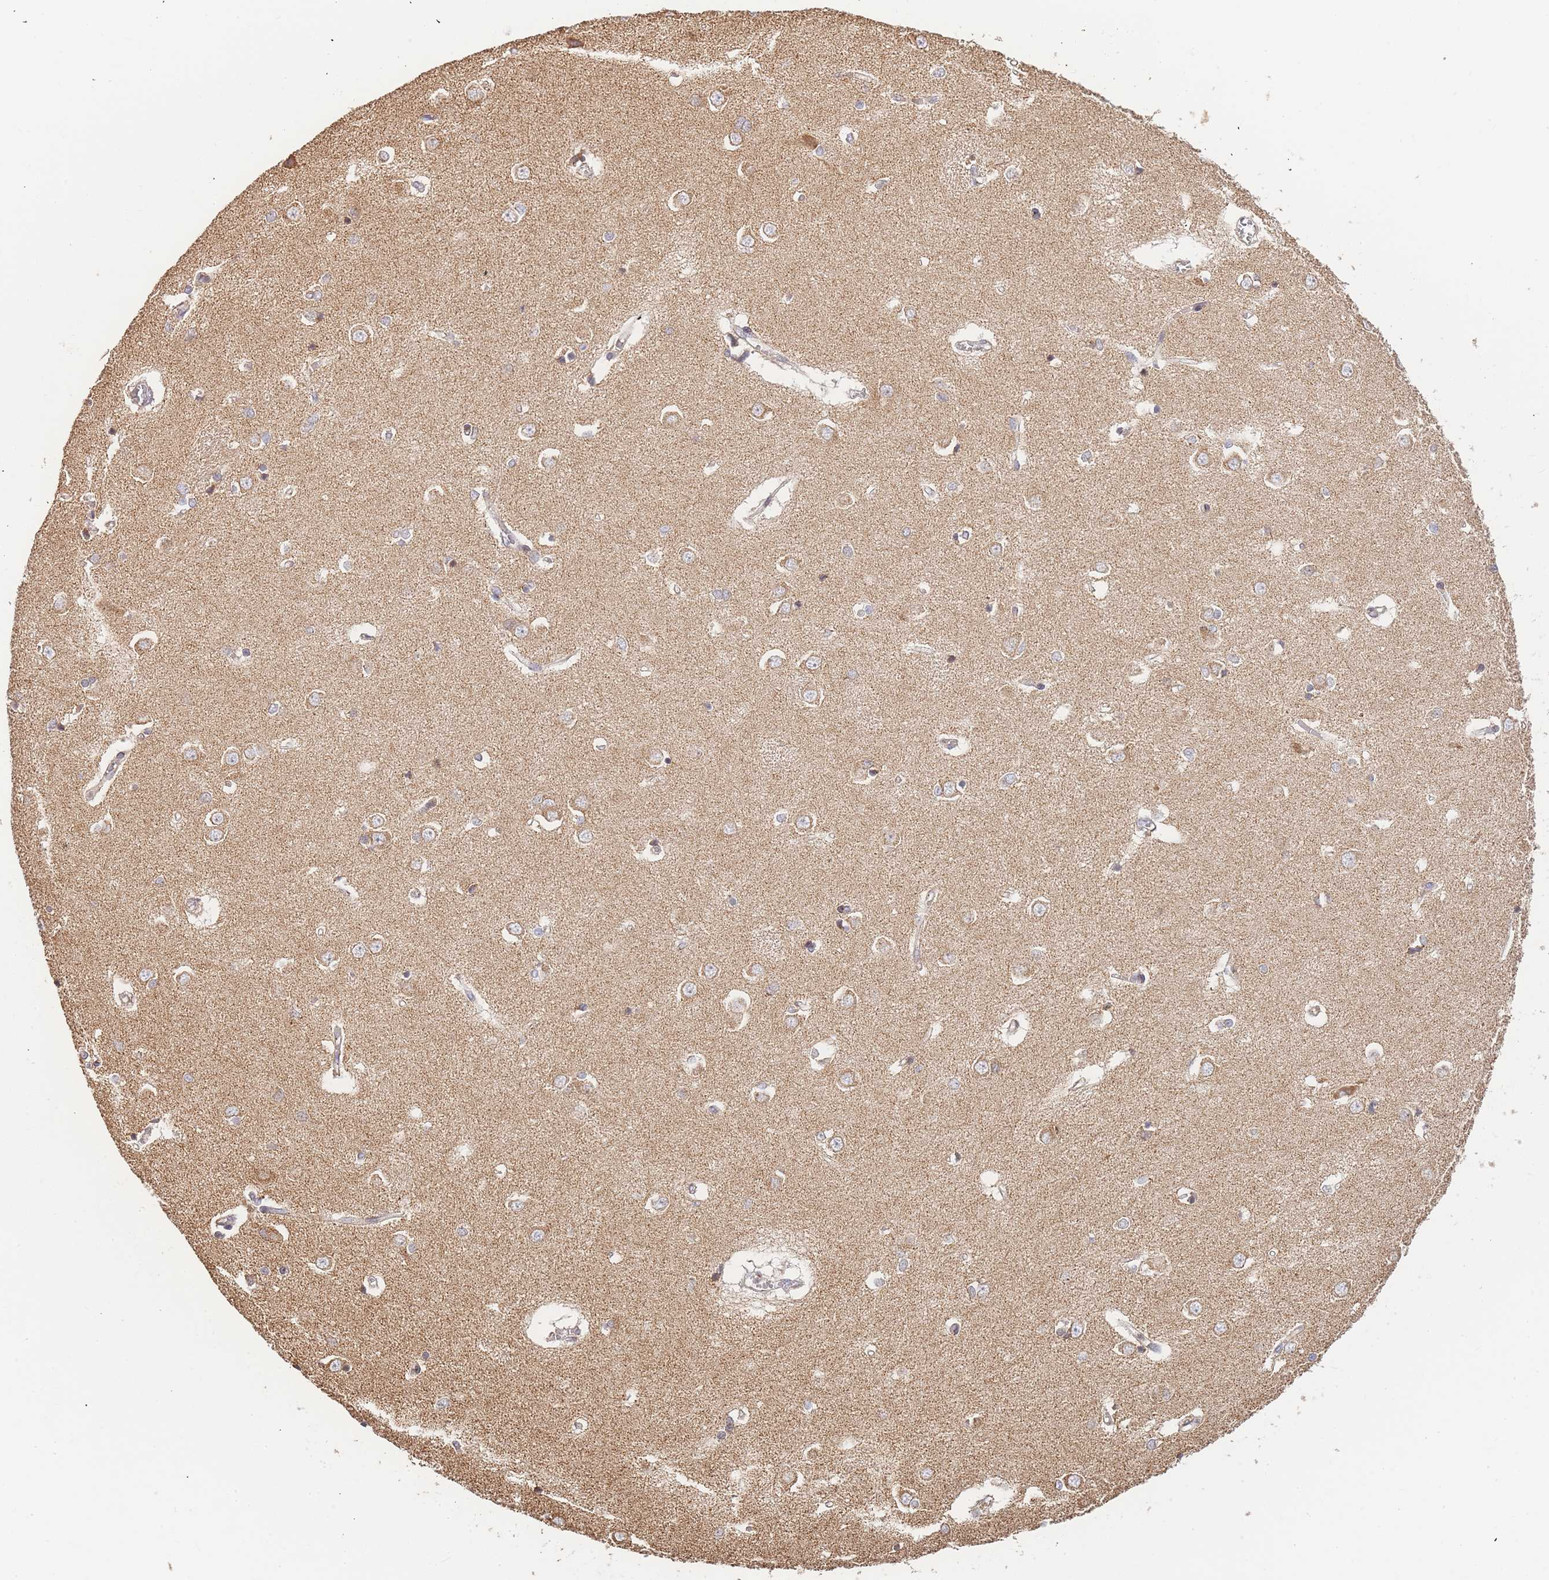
{"staining": {"intensity": "negative", "quantity": "none", "location": "none"}, "tissue": "caudate", "cell_type": "Glial cells", "image_type": "normal", "snomed": [{"axis": "morphology", "description": "Normal tissue, NOS"}, {"axis": "topography", "description": "Lateral ventricle wall"}], "caption": "Immunohistochemistry of normal human caudate demonstrates no expression in glial cells. (DAB (3,3'-diaminobenzidine) immunohistochemistry, high magnification).", "gene": "ADCY9", "patient": {"sex": "male", "age": 37}}